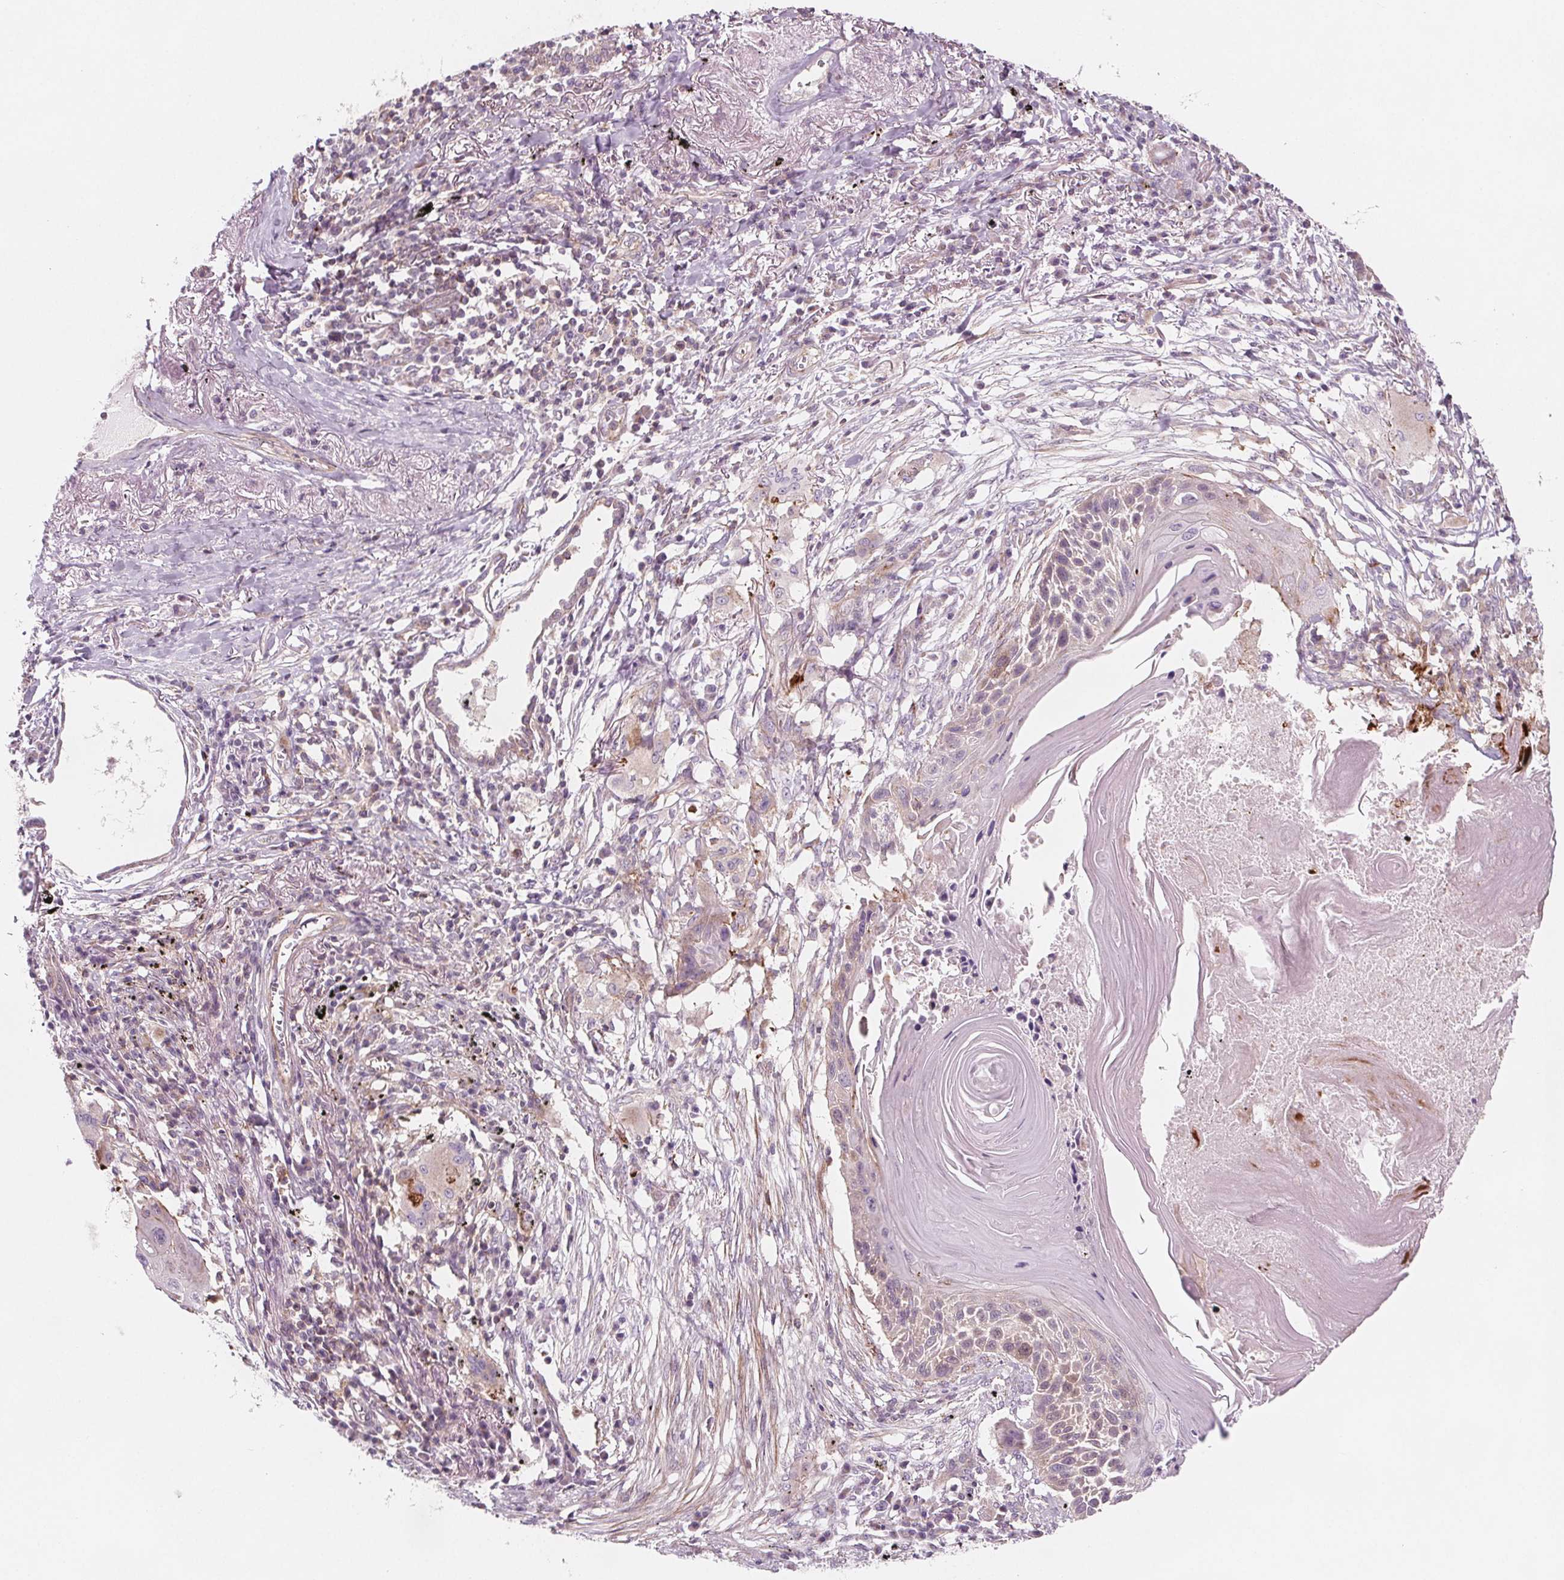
{"staining": {"intensity": "negative", "quantity": "none", "location": "none"}, "tissue": "lung cancer", "cell_type": "Tumor cells", "image_type": "cancer", "snomed": [{"axis": "morphology", "description": "Squamous cell carcinoma, NOS"}, {"axis": "topography", "description": "Lung"}], "caption": "There is no significant staining in tumor cells of squamous cell carcinoma (lung).", "gene": "ADAM33", "patient": {"sex": "male", "age": 78}}